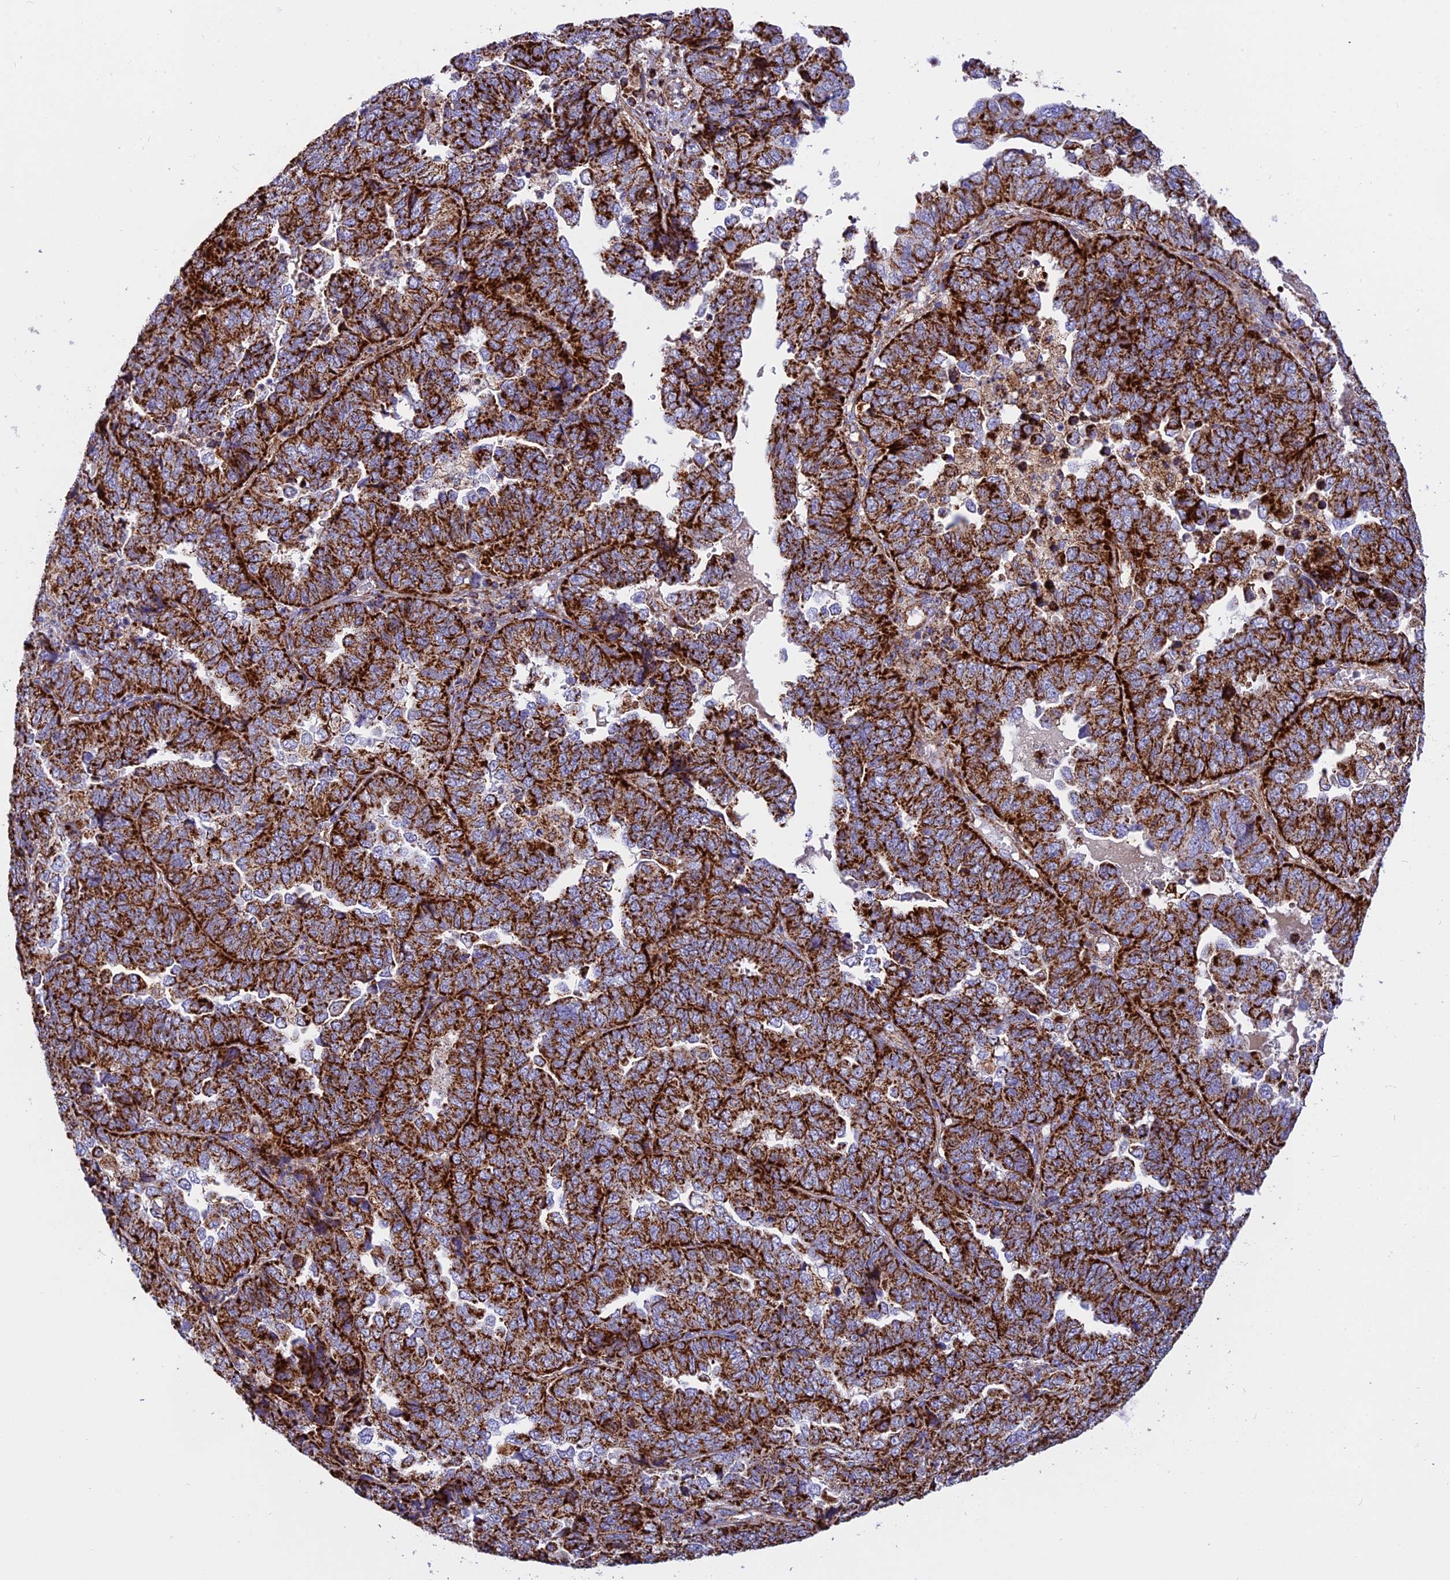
{"staining": {"intensity": "strong", "quantity": ">75%", "location": "cytoplasmic/membranous"}, "tissue": "endometrial cancer", "cell_type": "Tumor cells", "image_type": "cancer", "snomed": [{"axis": "morphology", "description": "Adenocarcinoma, NOS"}, {"axis": "topography", "description": "Endometrium"}], "caption": "Strong cytoplasmic/membranous protein staining is present in about >75% of tumor cells in endometrial cancer (adenocarcinoma). (DAB IHC, brown staining for protein, blue staining for nuclei).", "gene": "UQCRB", "patient": {"sex": "female", "age": 79}}